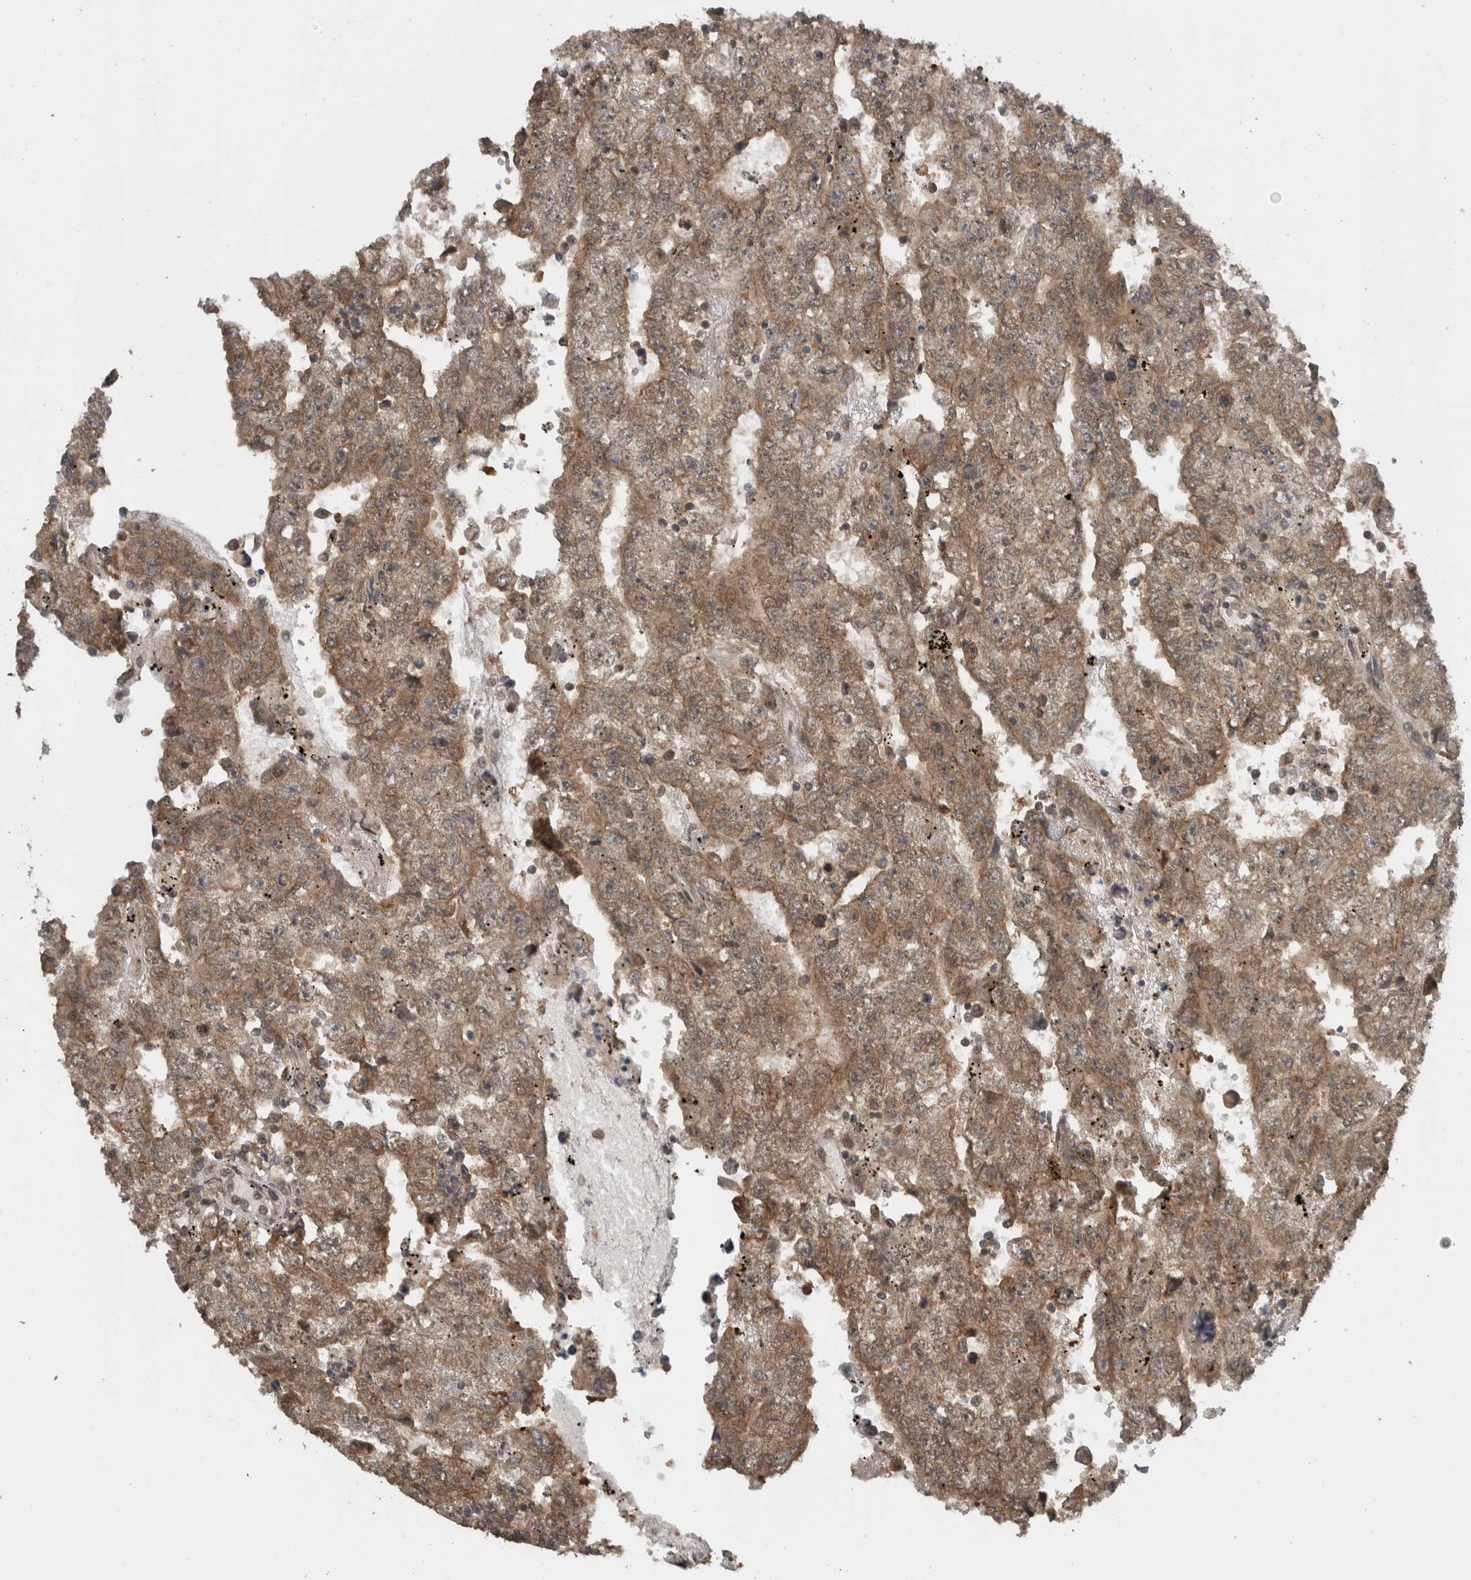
{"staining": {"intensity": "moderate", "quantity": ">75%", "location": "cytoplasmic/membranous"}, "tissue": "testis cancer", "cell_type": "Tumor cells", "image_type": "cancer", "snomed": [{"axis": "morphology", "description": "Carcinoma, Embryonal, NOS"}, {"axis": "topography", "description": "Testis"}], "caption": "Brown immunohistochemical staining in human testis embryonal carcinoma displays moderate cytoplasmic/membranous positivity in approximately >75% of tumor cells.", "gene": "SPAG7", "patient": {"sex": "male", "age": 25}}